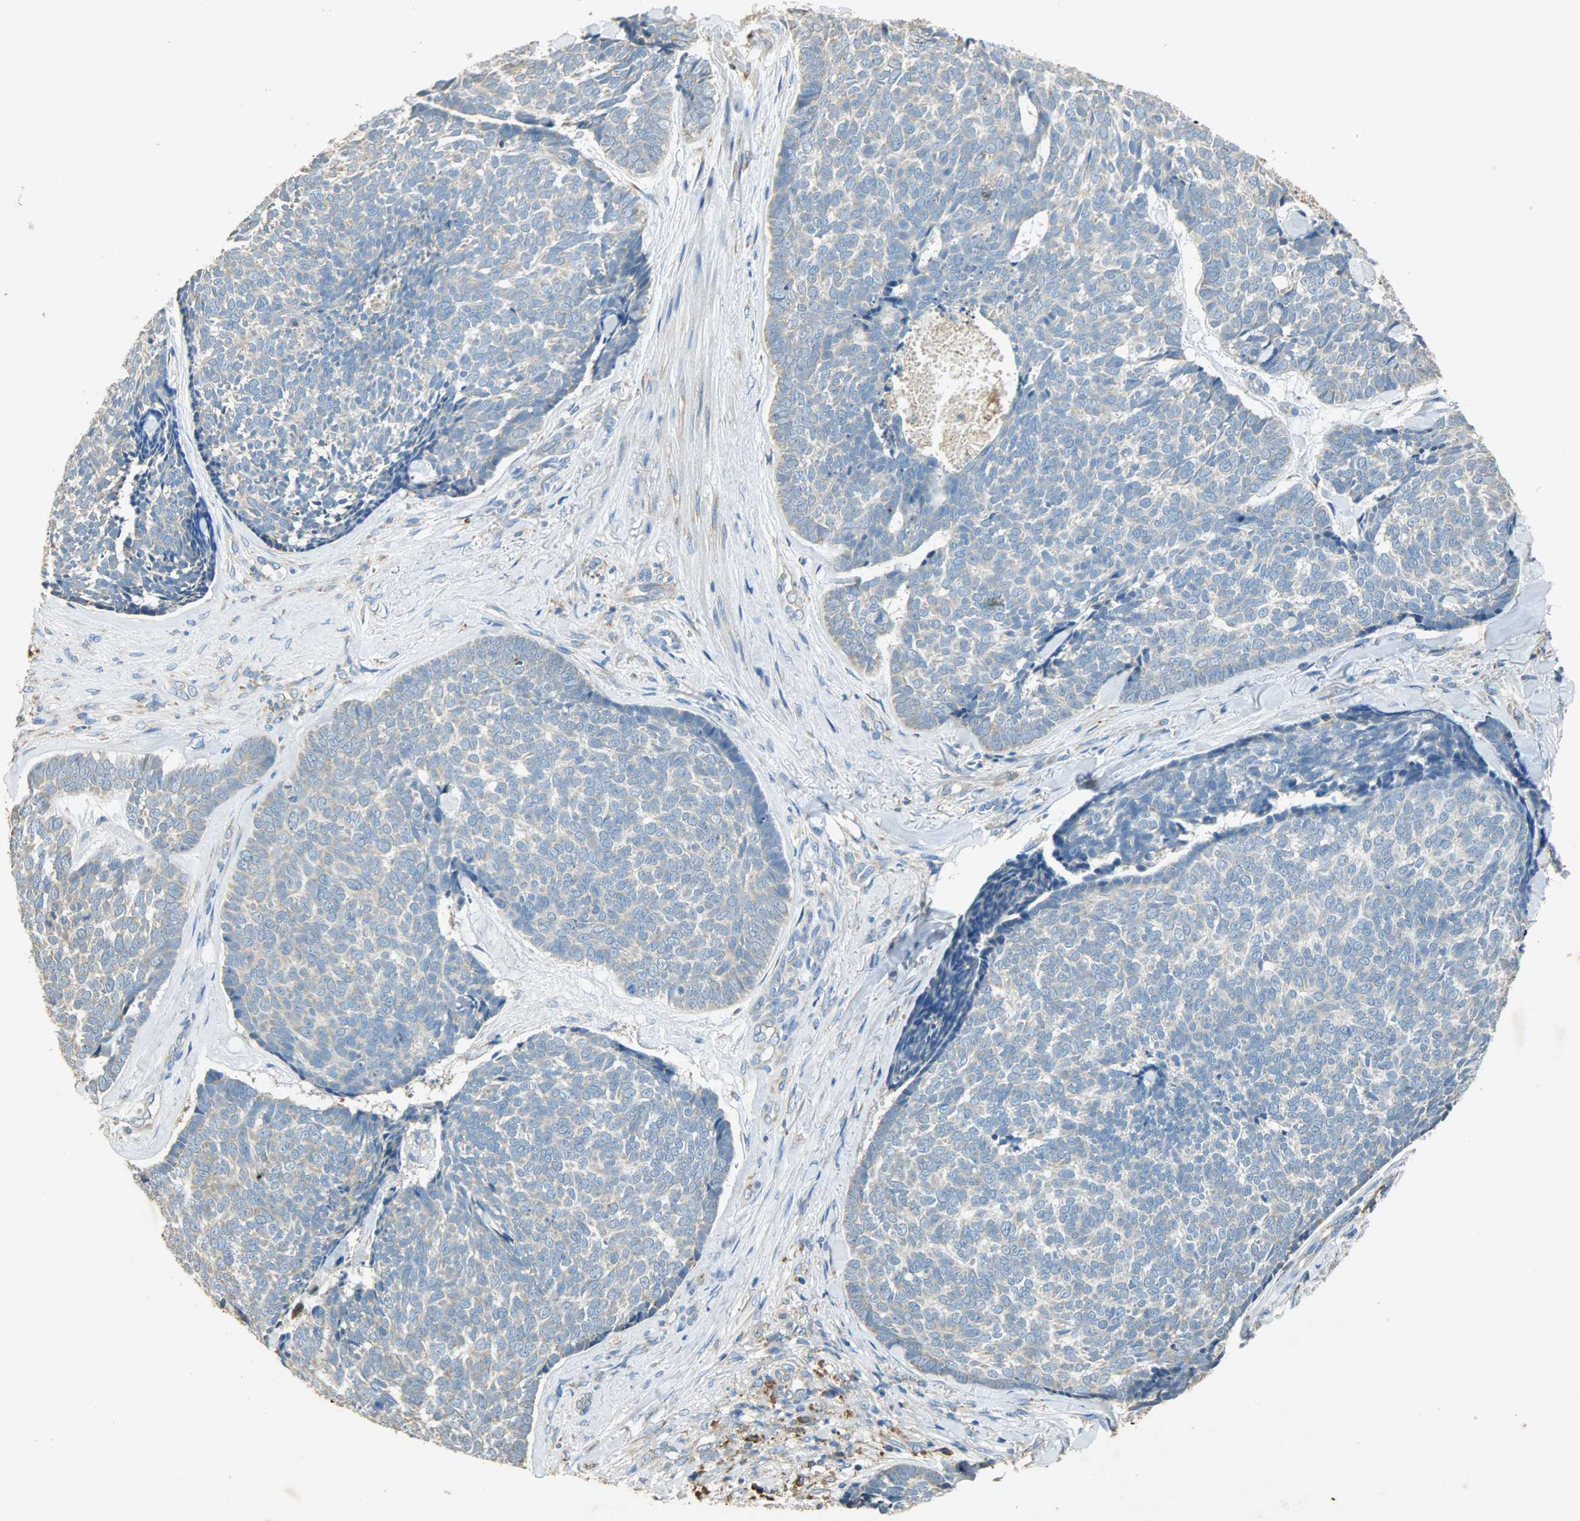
{"staining": {"intensity": "weak", "quantity": "25%-75%", "location": "cytoplasmic/membranous"}, "tissue": "skin cancer", "cell_type": "Tumor cells", "image_type": "cancer", "snomed": [{"axis": "morphology", "description": "Basal cell carcinoma"}, {"axis": "topography", "description": "Skin"}], "caption": "Protein staining shows weak cytoplasmic/membranous staining in approximately 25%-75% of tumor cells in skin cancer (basal cell carcinoma).", "gene": "HSPA5", "patient": {"sex": "male", "age": 84}}